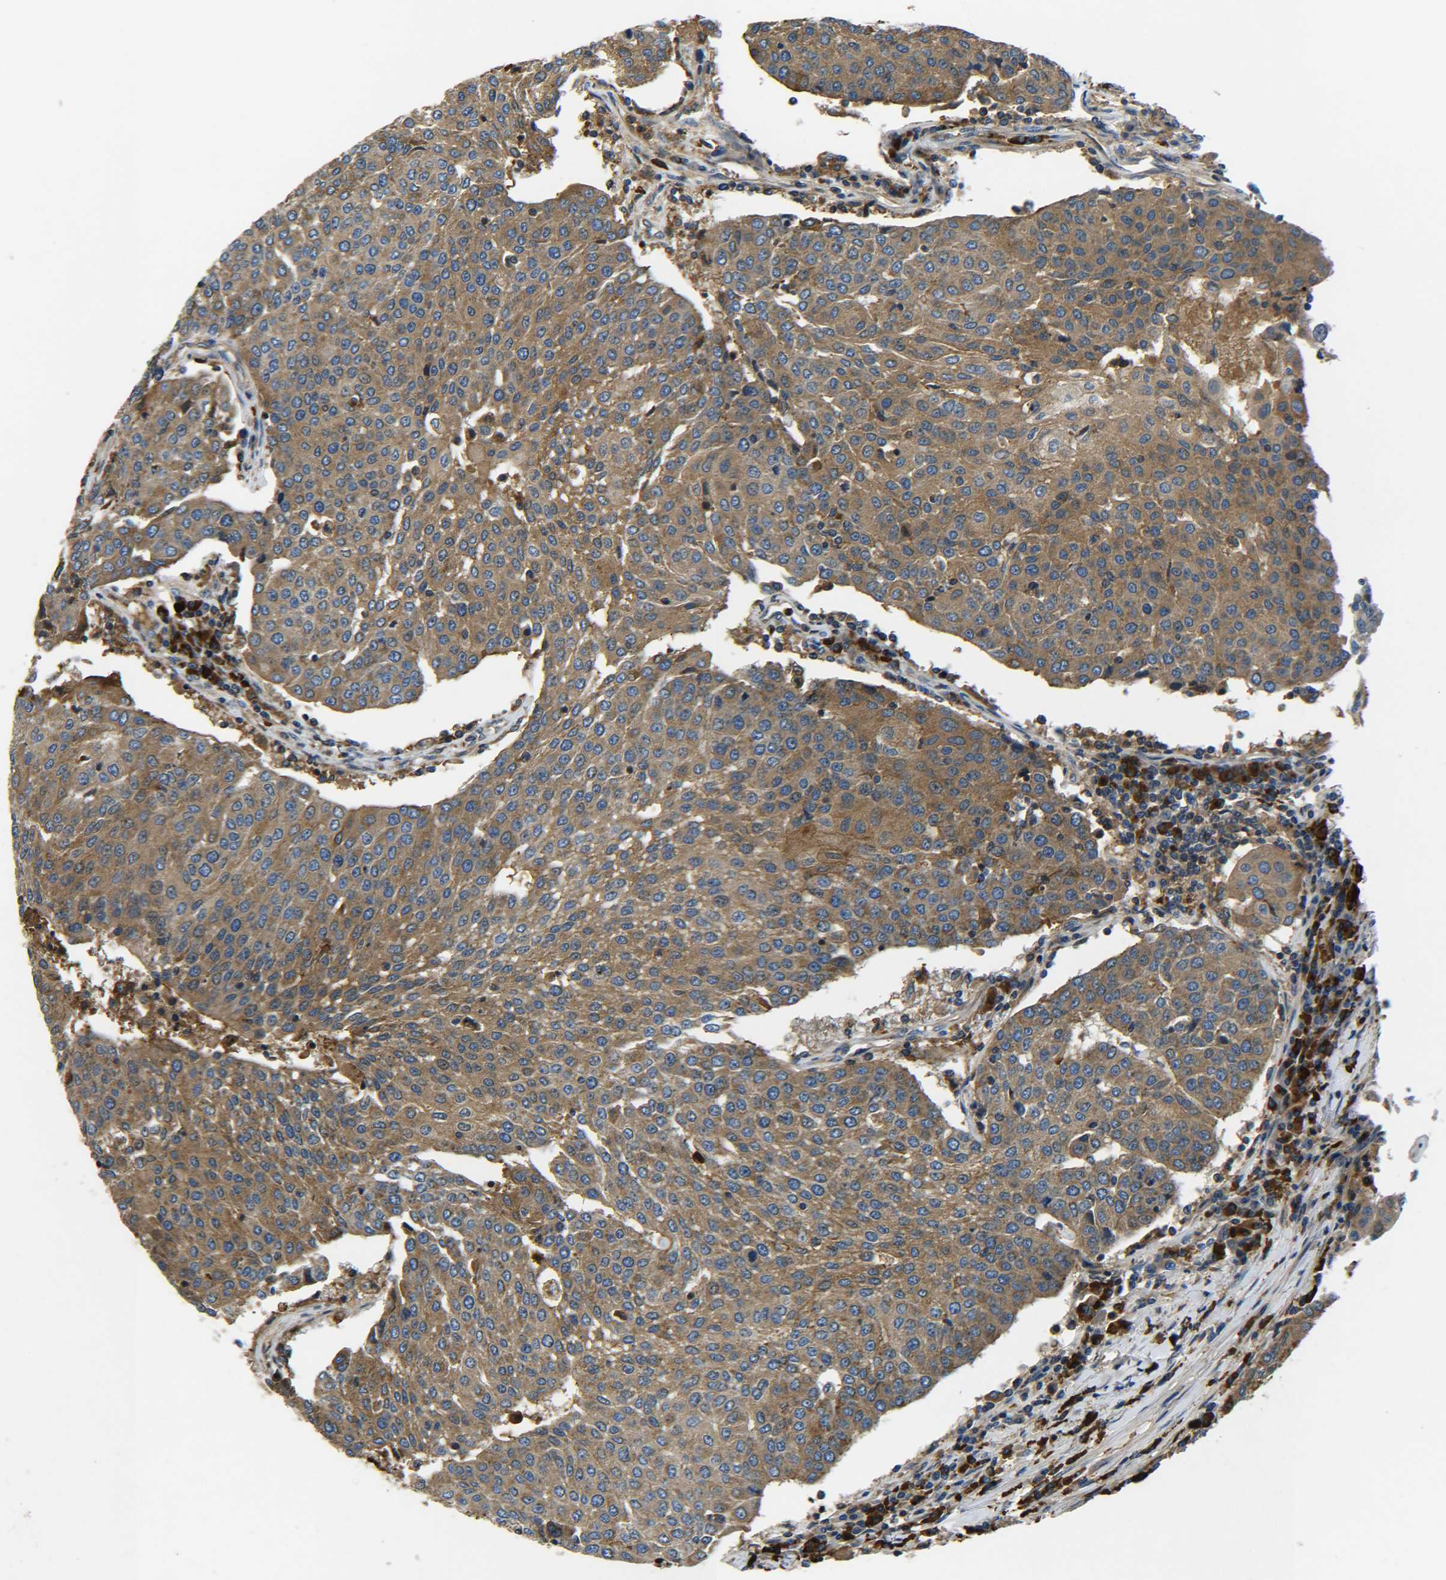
{"staining": {"intensity": "moderate", "quantity": ">75%", "location": "cytoplasmic/membranous"}, "tissue": "urothelial cancer", "cell_type": "Tumor cells", "image_type": "cancer", "snomed": [{"axis": "morphology", "description": "Urothelial carcinoma, High grade"}, {"axis": "topography", "description": "Urinary bladder"}], "caption": "An immunohistochemistry (IHC) image of neoplastic tissue is shown. Protein staining in brown labels moderate cytoplasmic/membranous positivity in high-grade urothelial carcinoma within tumor cells.", "gene": "RAB1B", "patient": {"sex": "female", "age": 85}}